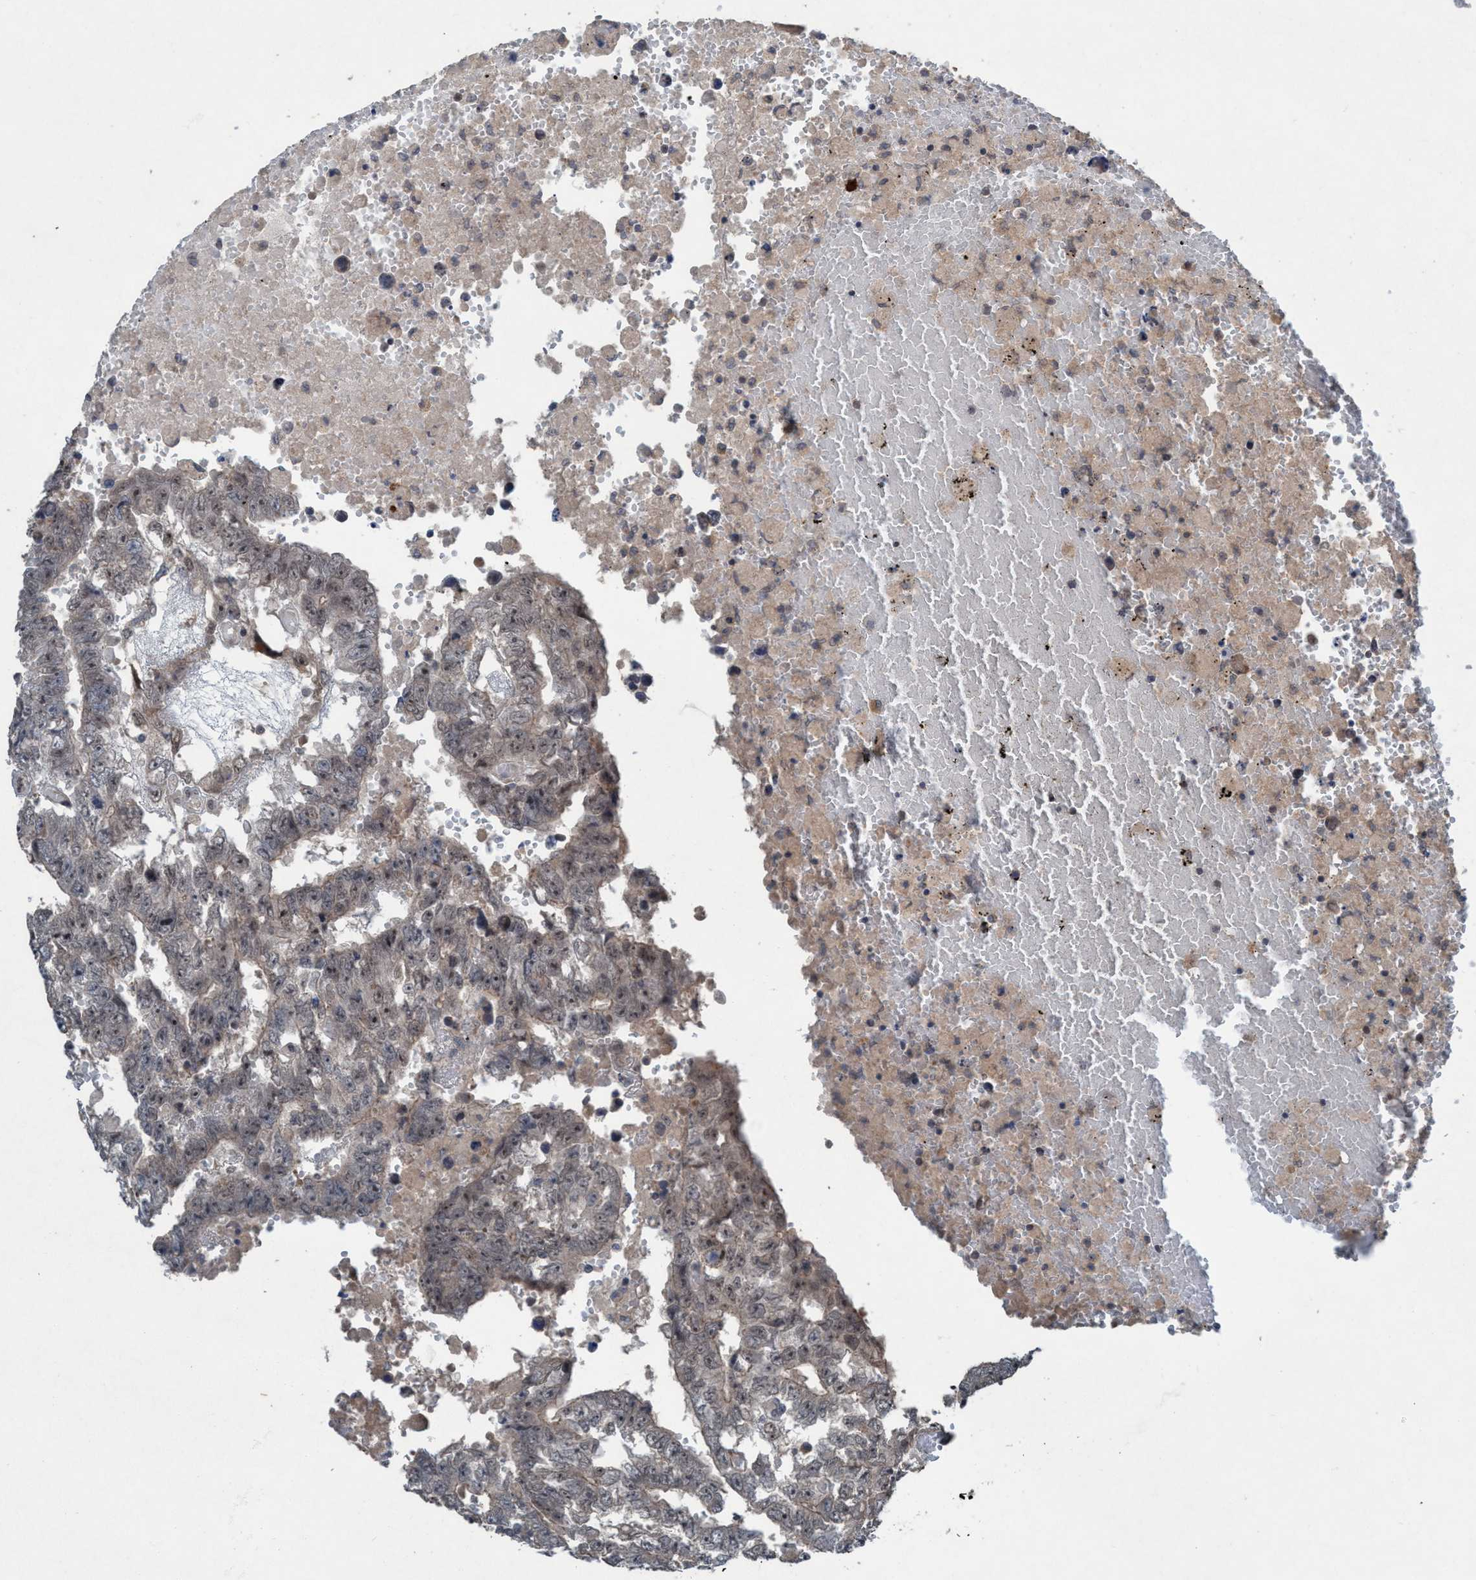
{"staining": {"intensity": "weak", "quantity": "25%-75%", "location": "cytoplasmic/membranous,nuclear"}, "tissue": "testis cancer", "cell_type": "Tumor cells", "image_type": "cancer", "snomed": [{"axis": "morphology", "description": "Carcinoma, Embryonal, NOS"}, {"axis": "topography", "description": "Testis"}], "caption": "Tumor cells exhibit low levels of weak cytoplasmic/membranous and nuclear expression in approximately 25%-75% of cells in testis embryonal carcinoma.", "gene": "NISCH", "patient": {"sex": "male", "age": 25}}